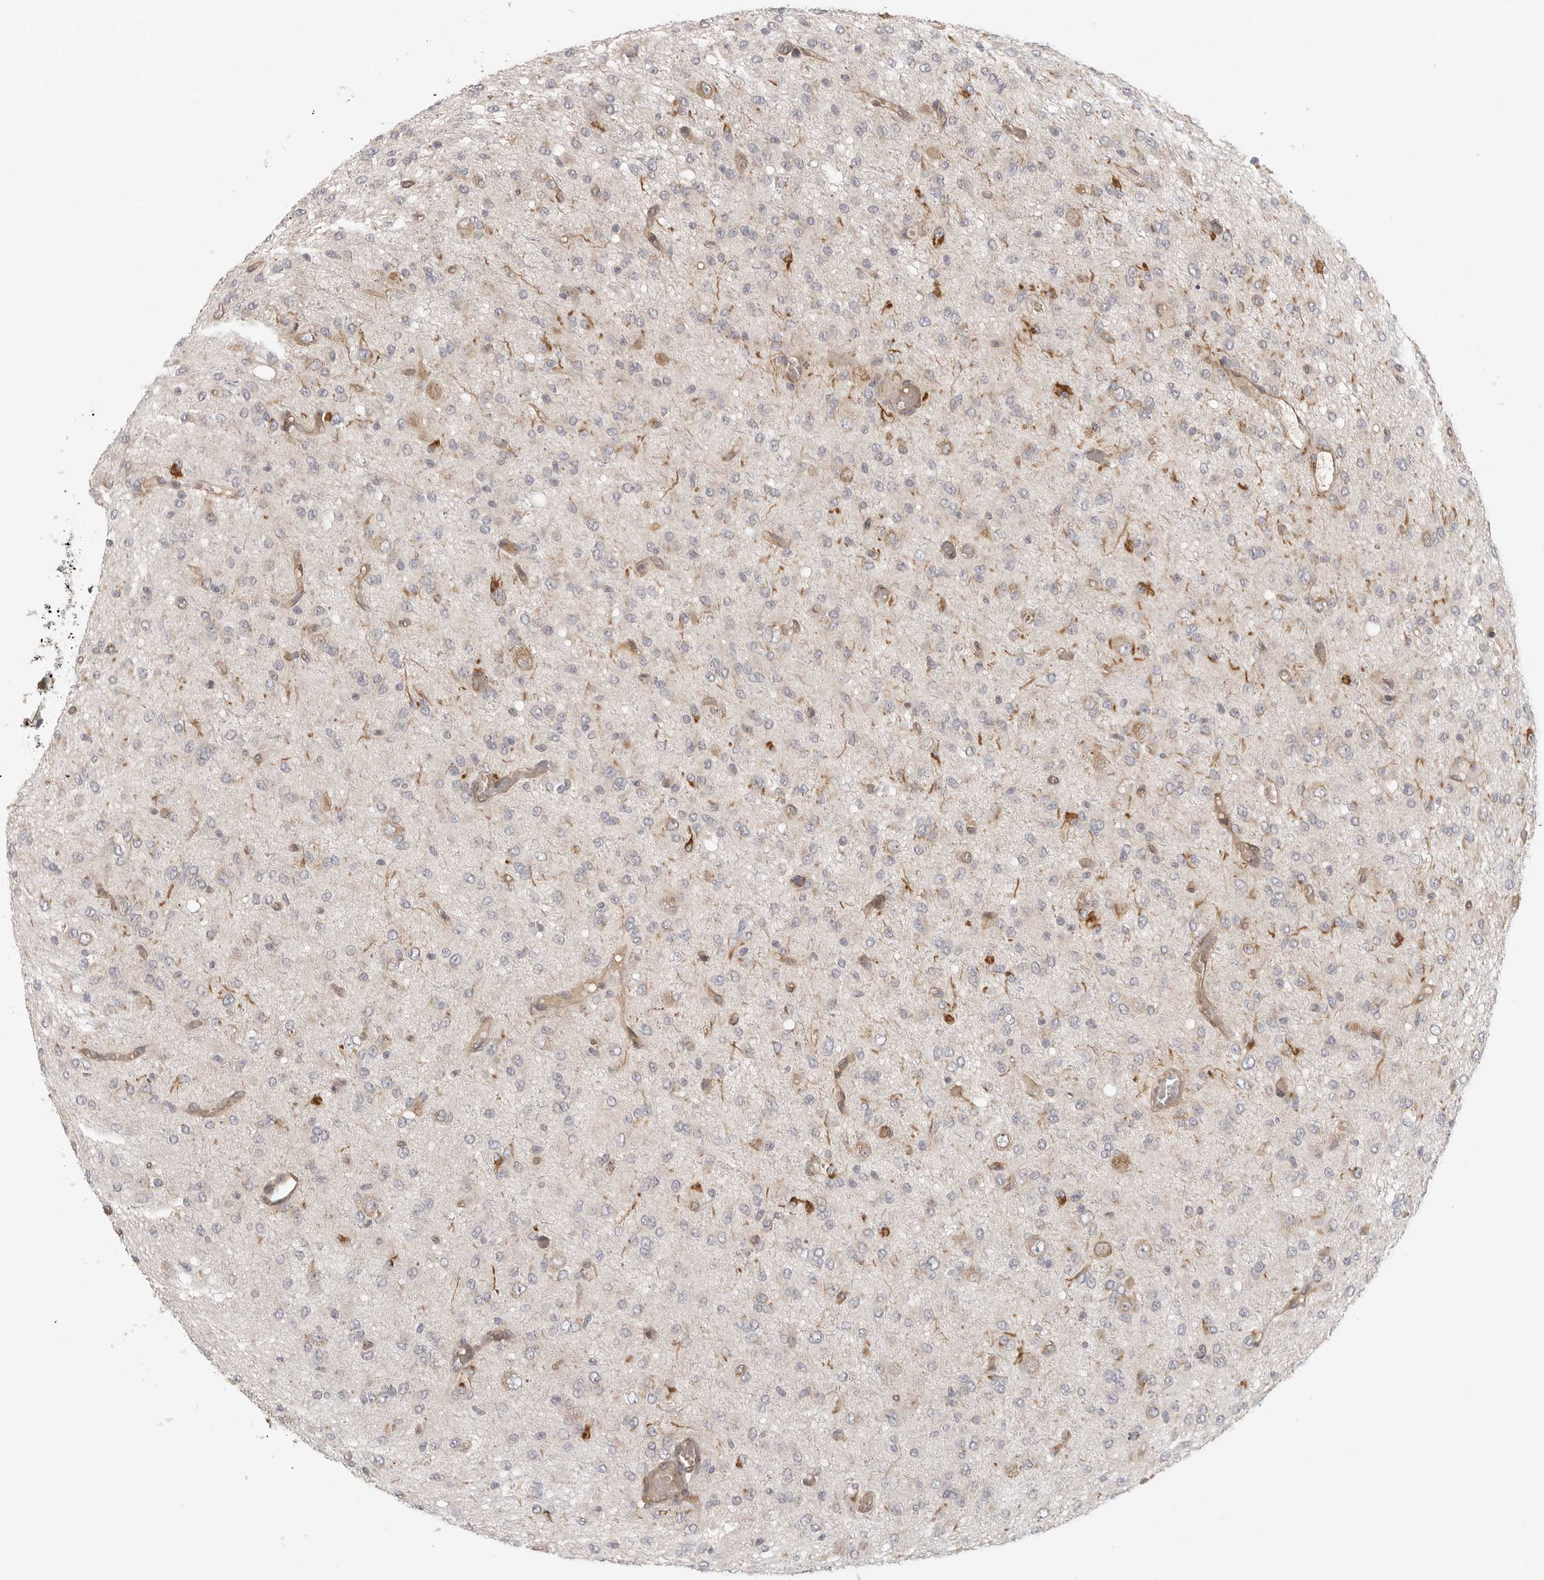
{"staining": {"intensity": "weak", "quantity": "<25%", "location": "cytoplasmic/membranous"}, "tissue": "glioma", "cell_type": "Tumor cells", "image_type": "cancer", "snomed": [{"axis": "morphology", "description": "Glioma, malignant, High grade"}, {"axis": "topography", "description": "Brain"}], "caption": "Image shows no protein expression in tumor cells of glioma tissue.", "gene": "CCPG1", "patient": {"sex": "female", "age": 59}}